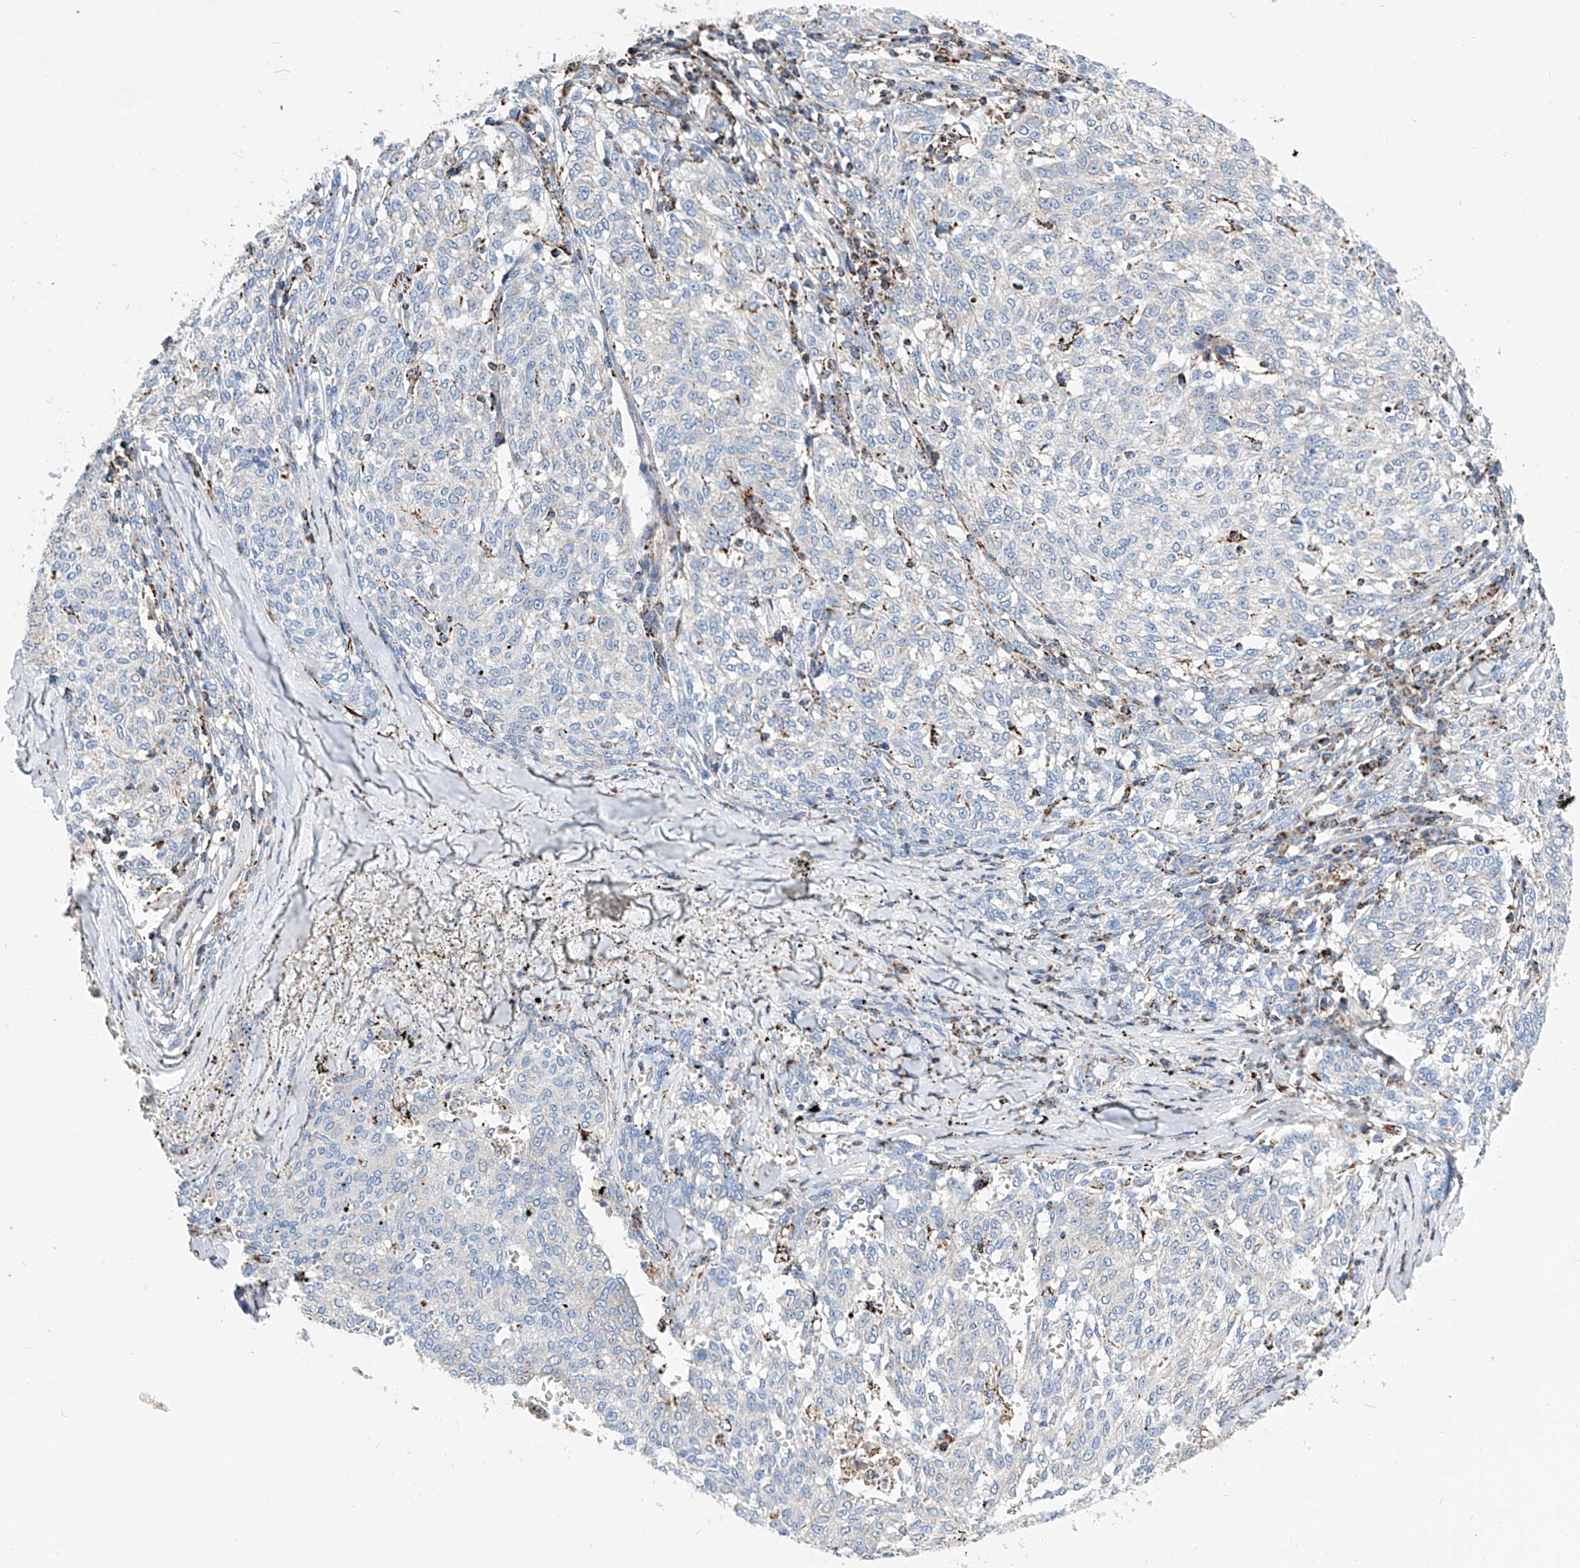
{"staining": {"intensity": "negative", "quantity": "none", "location": "none"}, "tissue": "melanoma", "cell_type": "Tumor cells", "image_type": "cancer", "snomed": [{"axis": "morphology", "description": "Malignant melanoma, NOS"}, {"axis": "topography", "description": "Skin"}], "caption": "High magnification brightfield microscopy of melanoma stained with DAB (brown) and counterstained with hematoxylin (blue): tumor cells show no significant positivity. (DAB (3,3'-diaminobenzidine) IHC with hematoxylin counter stain).", "gene": "CPNE5", "patient": {"sex": "female", "age": 72}}